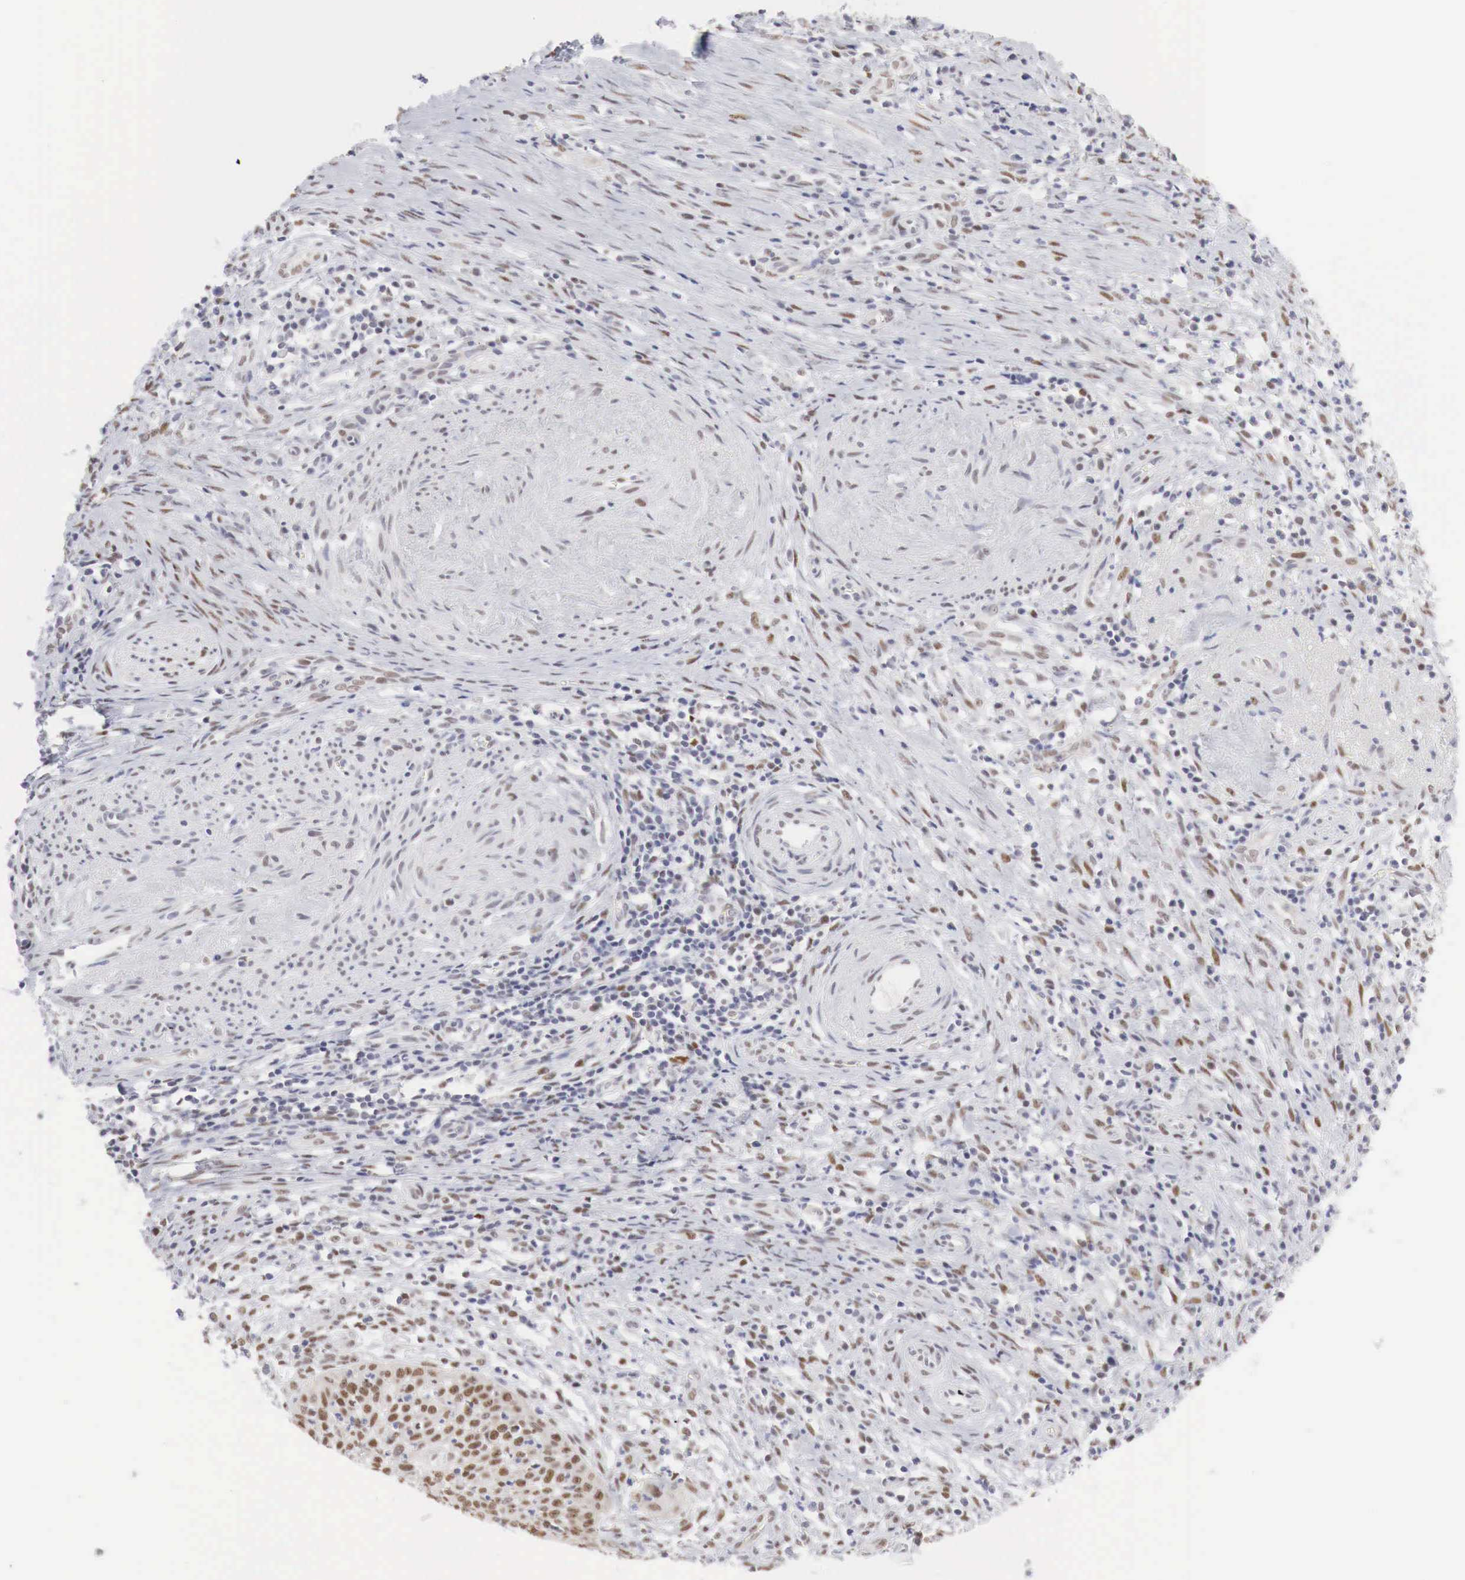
{"staining": {"intensity": "moderate", "quantity": ">75%", "location": "nuclear"}, "tissue": "cervical cancer", "cell_type": "Tumor cells", "image_type": "cancer", "snomed": [{"axis": "morphology", "description": "Squamous cell carcinoma, NOS"}, {"axis": "topography", "description": "Cervix"}], "caption": "Immunohistochemistry (IHC) histopathology image of squamous cell carcinoma (cervical) stained for a protein (brown), which demonstrates medium levels of moderate nuclear staining in about >75% of tumor cells.", "gene": "FOXP2", "patient": {"sex": "female", "age": 41}}